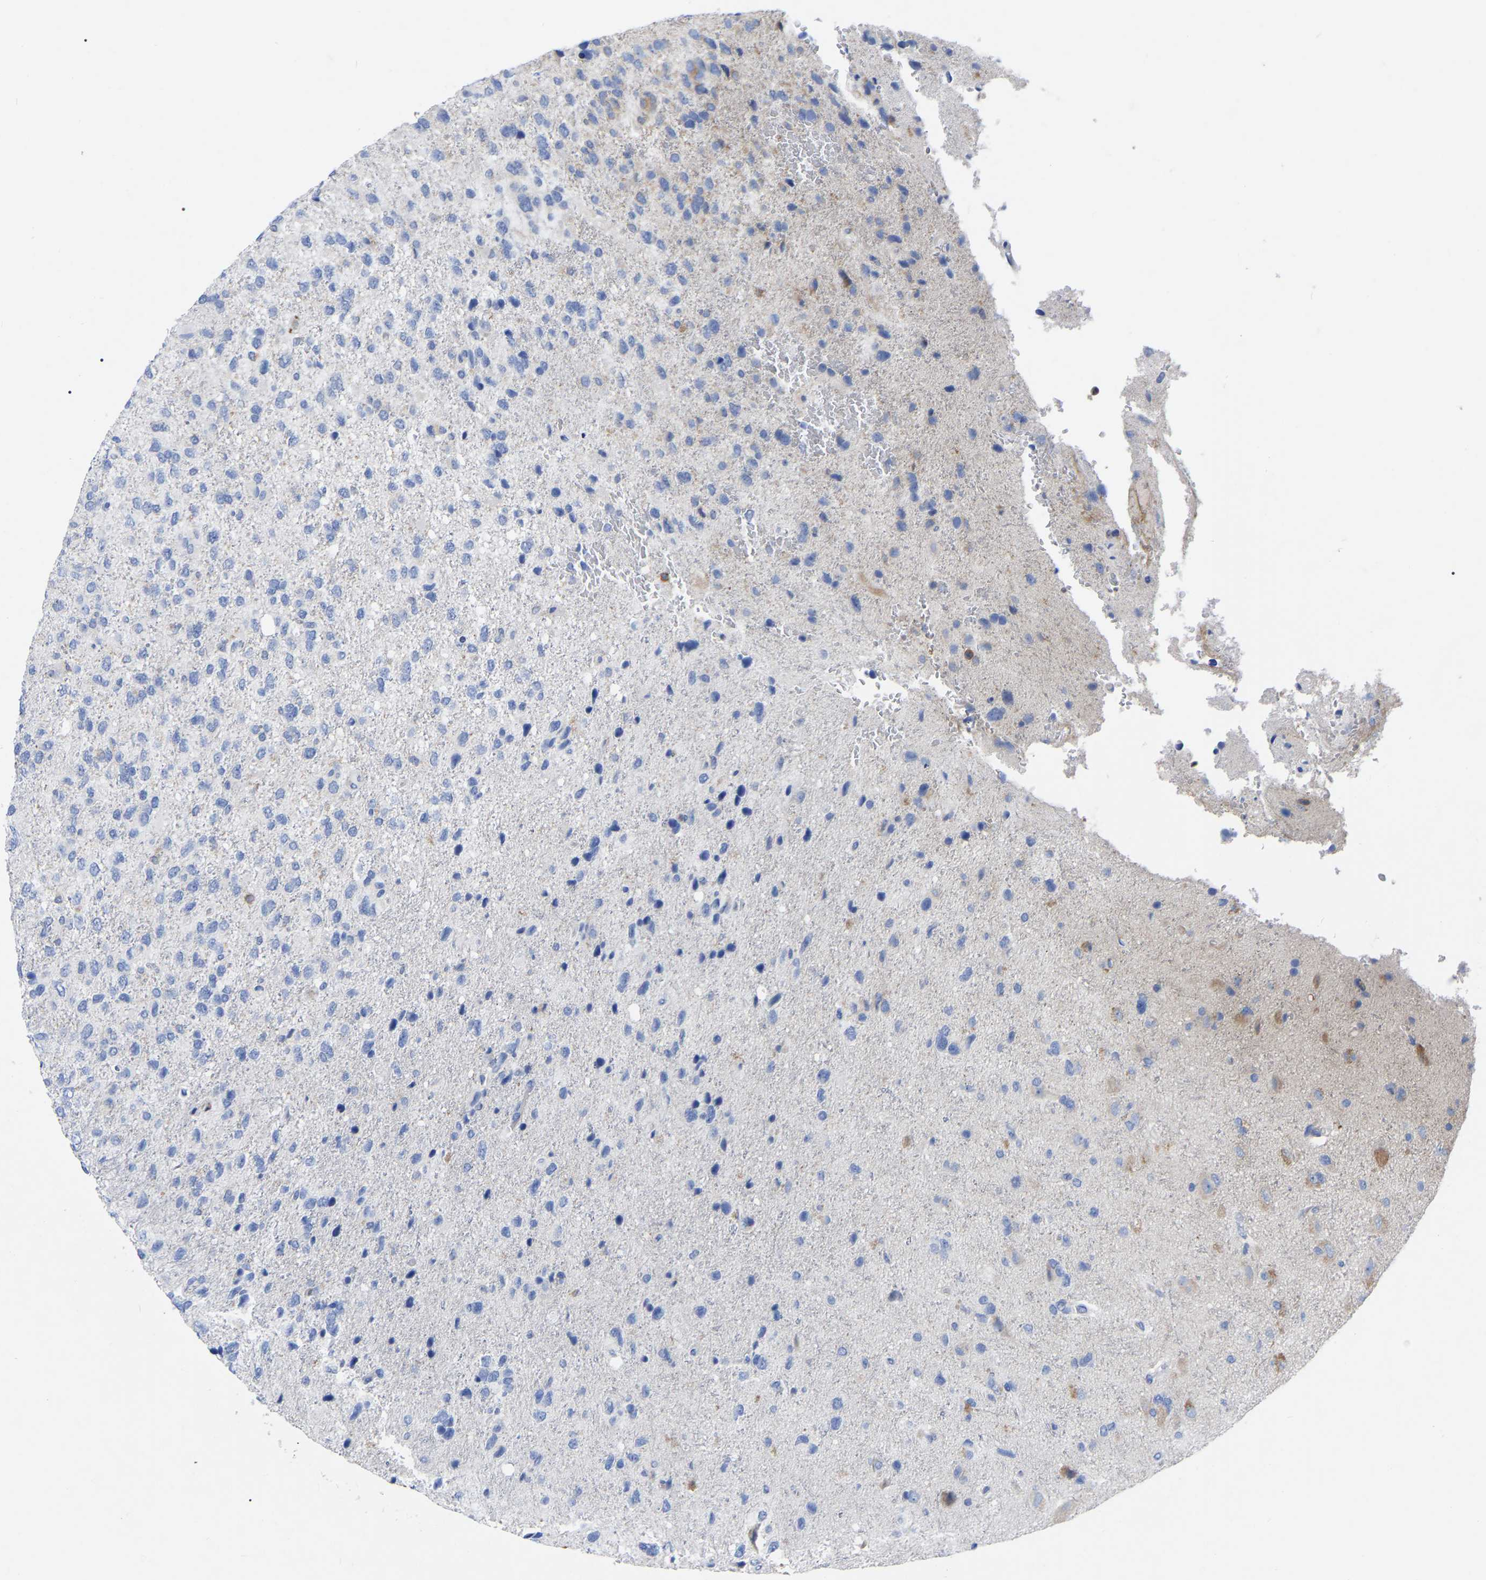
{"staining": {"intensity": "moderate", "quantity": "<25%", "location": "cytoplasmic/membranous"}, "tissue": "glioma", "cell_type": "Tumor cells", "image_type": "cancer", "snomed": [{"axis": "morphology", "description": "Glioma, malignant, High grade"}, {"axis": "topography", "description": "Brain"}], "caption": "Immunohistochemistry (IHC) staining of high-grade glioma (malignant), which displays low levels of moderate cytoplasmic/membranous staining in about <25% of tumor cells indicating moderate cytoplasmic/membranous protein staining. The staining was performed using DAB (3,3'-diaminobenzidine) (brown) for protein detection and nuclei were counterstained in hematoxylin (blue).", "gene": "PTPN7", "patient": {"sex": "female", "age": 58}}